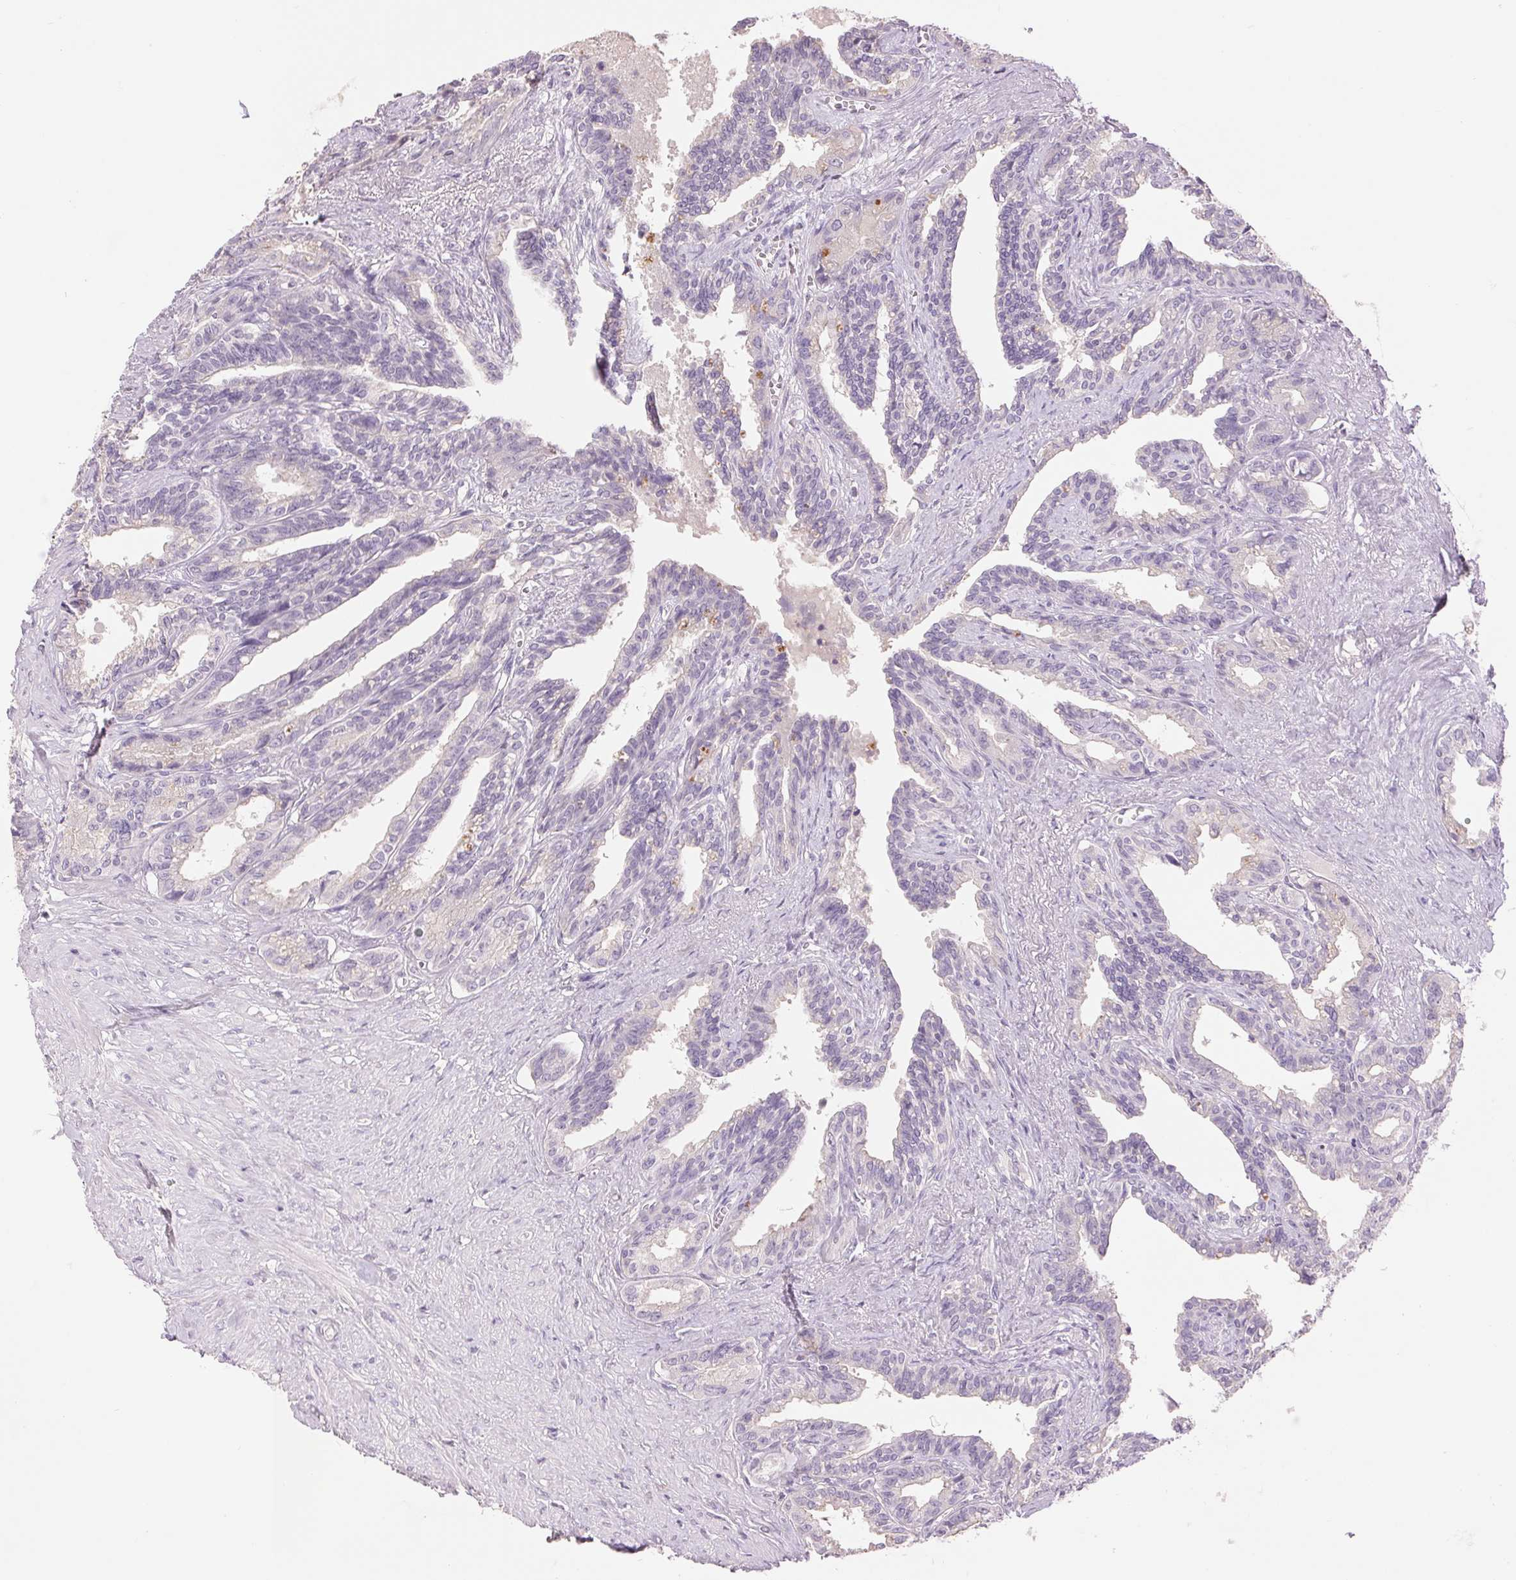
{"staining": {"intensity": "negative", "quantity": "none", "location": "none"}, "tissue": "seminal vesicle", "cell_type": "Glandular cells", "image_type": "normal", "snomed": [{"axis": "morphology", "description": "Normal tissue, NOS"}, {"axis": "morphology", "description": "Urothelial carcinoma, NOS"}, {"axis": "topography", "description": "Urinary bladder"}, {"axis": "topography", "description": "Seminal veicle"}], "caption": "High power microscopy micrograph of an IHC image of normal seminal vesicle, revealing no significant expression in glandular cells.", "gene": "FXYD4", "patient": {"sex": "male", "age": 76}}